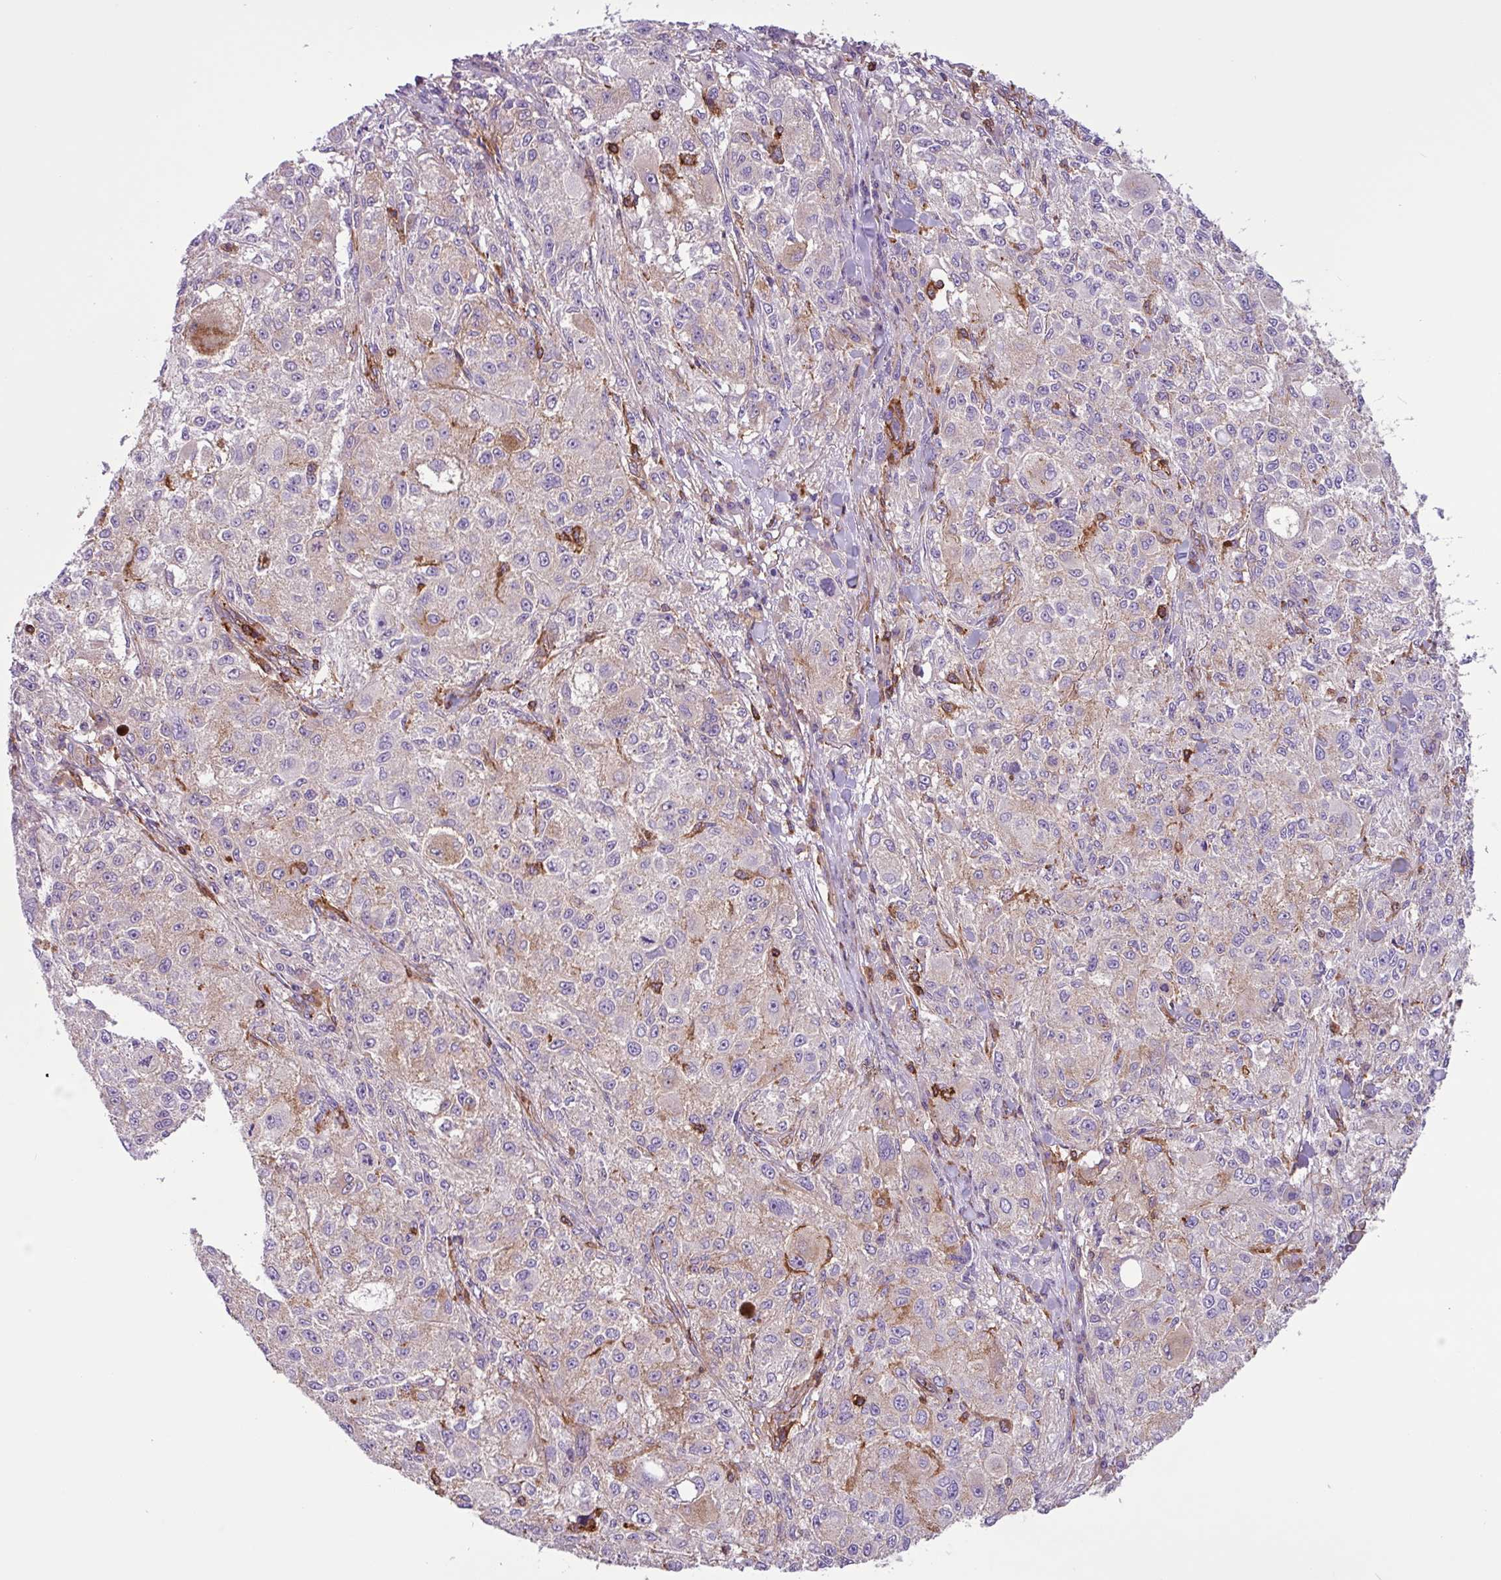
{"staining": {"intensity": "weak", "quantity": "<25%", "location": "cytoplasmic/membranous"}, "tissue": "melanoma", "cell_type": "Tumor cells", "image_type": "cancer", "snomed": [{"axis": "morphology", "description": "Necrosis, NOS"}, {"axis": "morphology", "description": "Malignant melanoma, NOS"}, {"axis": "topography", "description": "Skin"}], "caption": "A high-resolution micrograph shows immunohistochemistry (IHC) staining of malignant melanoma, which exhibits no significant staining in tumor cells.", "gene": "PPP1R18", "patient": {"sex": "female", "age": 87}}